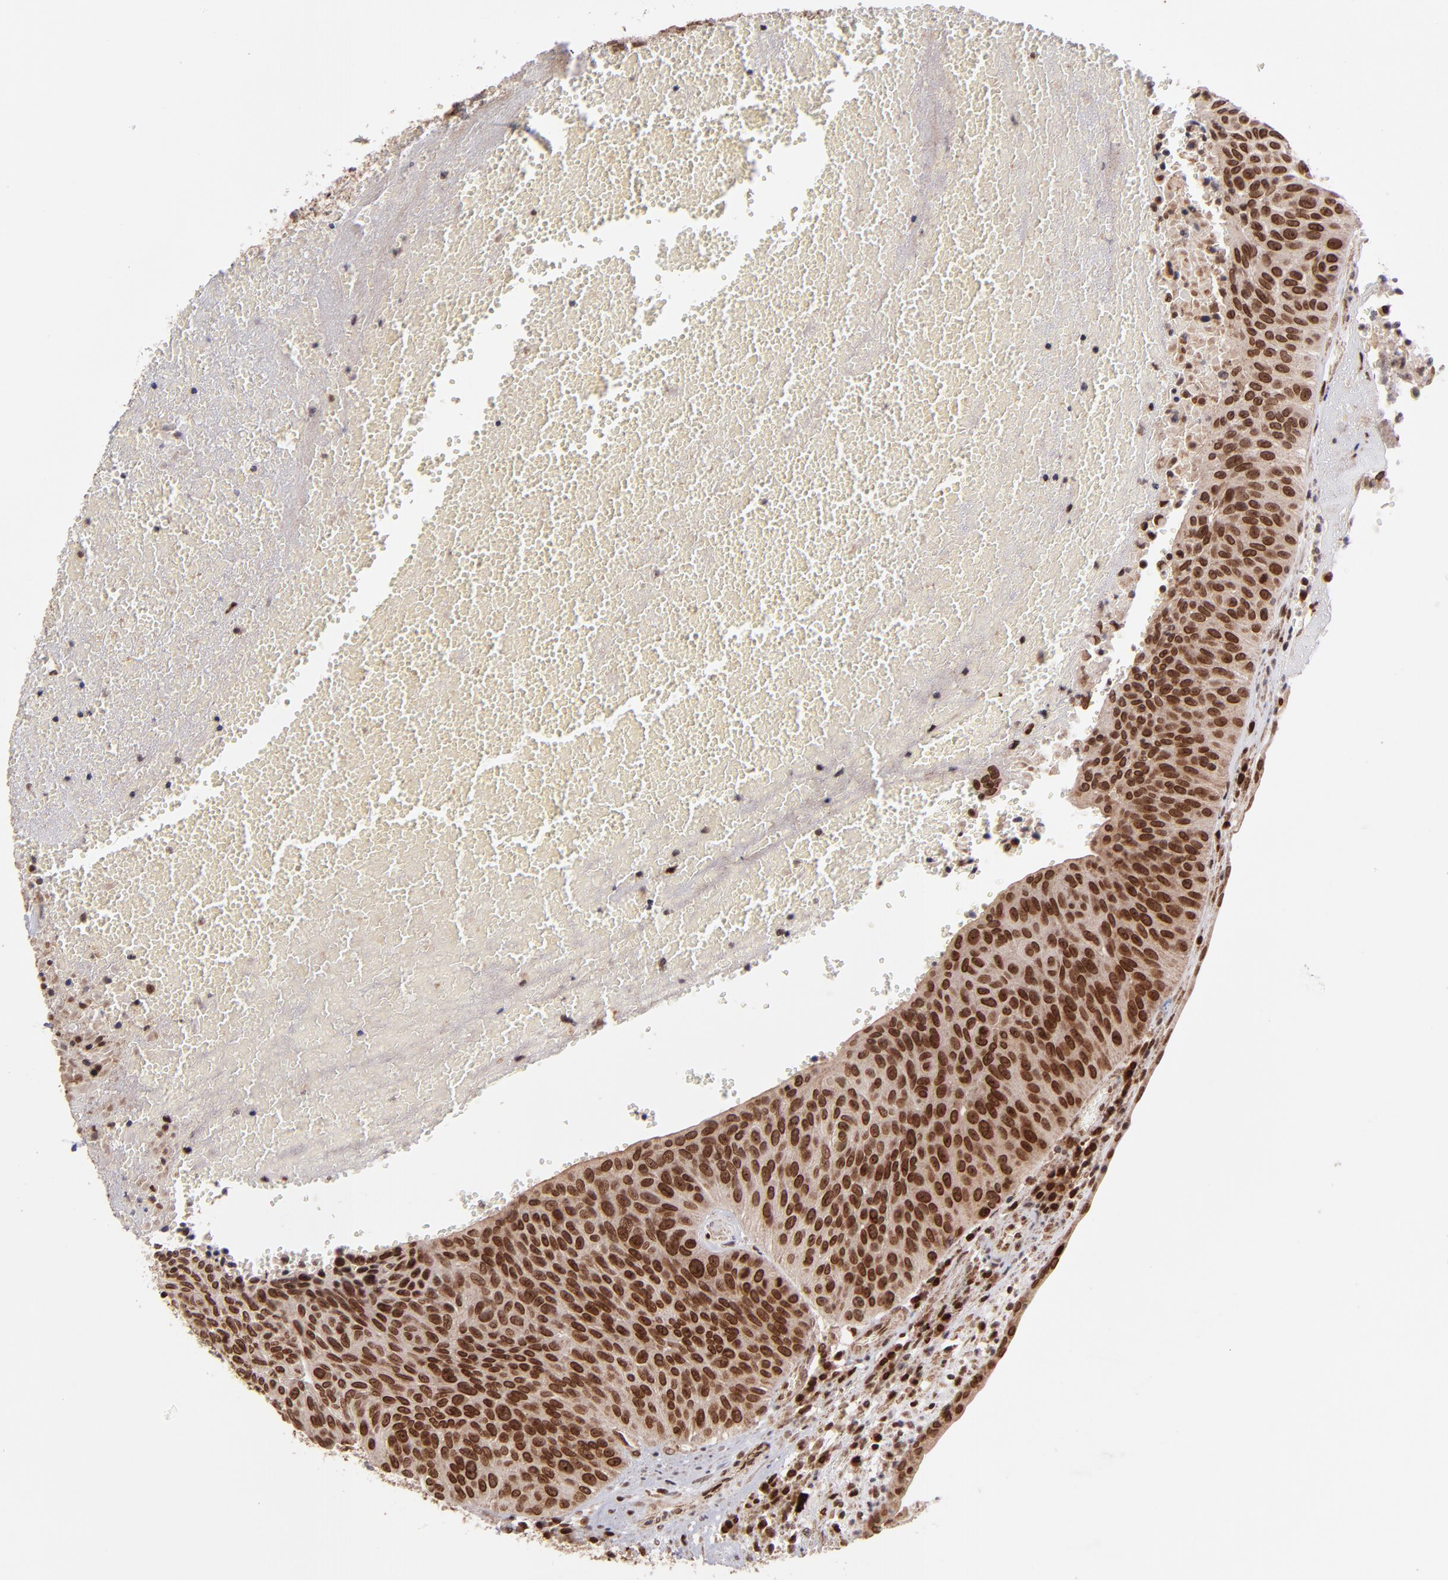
{"staining": {"intensity": "strong", "quantity": ">75%", "location": "cytoplasmic/membranous,nuclear"}, "tissue": "urothelial cancer", "cell_type": "Tumor cells", "image_type": "cancer", "snomed": [{"axis": "morphology", "description": "Urothelial carcinoma, High grade"}, {"axis": "topography", "description": "Urinary bladder"}], "caption": "IHC of high-grade urothelial carcinoma displays high levels of strong cytoplasmic/membranous and nuclear positivity in about >75% of tumor cells.", "gene": "TOP1MT", "patient": {"sex": "male", "age": 66}}